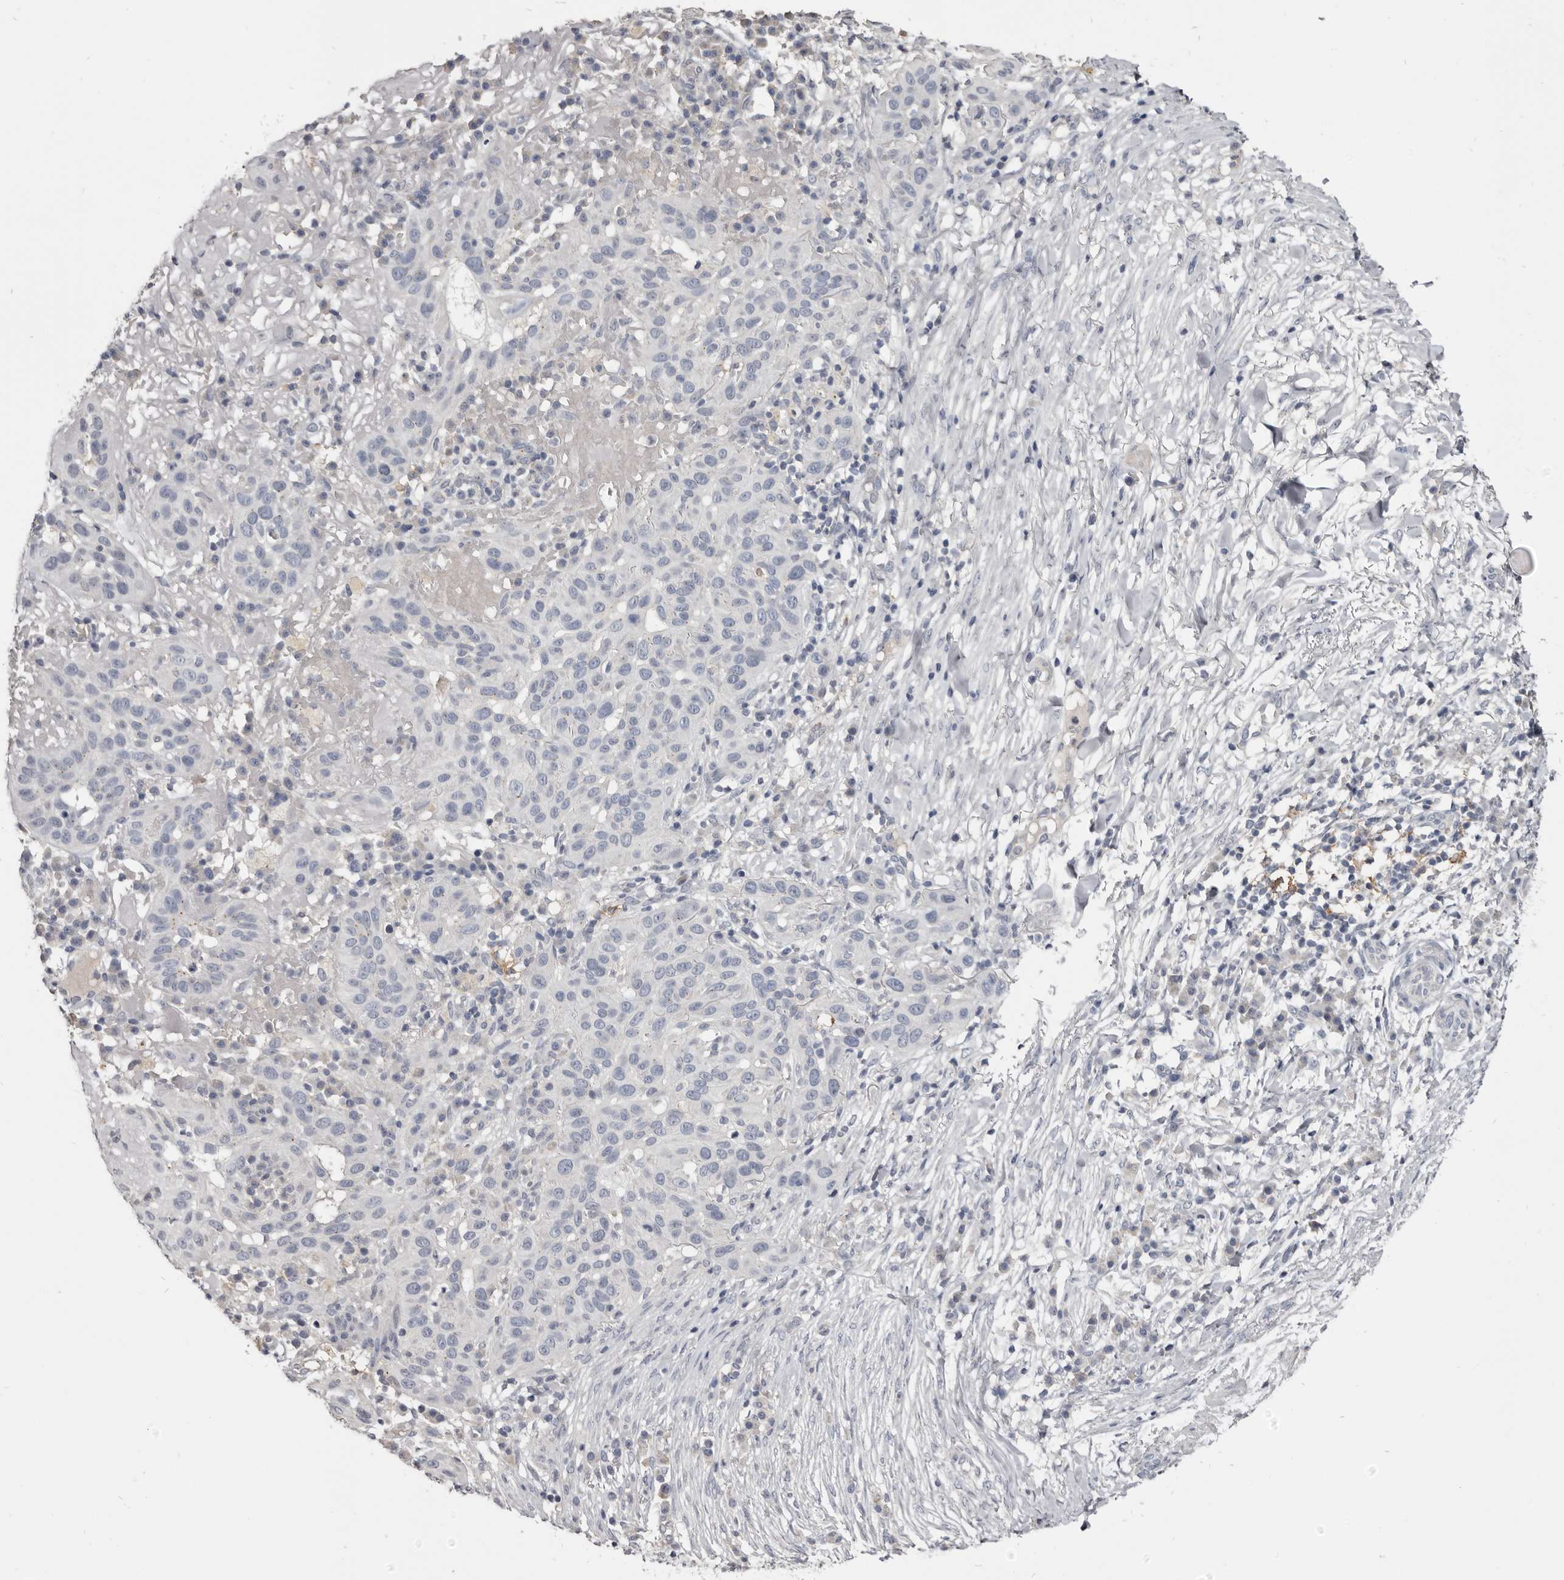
{"staining": {"intensity": "negative", "quantity": "none", "location": "none"}, "tissue": "skin cancer", "cell_type": "Tumor cells", "image_type": "cancer", "snomed": [{"axis": "morphology", "description": "Normal tissue, NOS"}, {"axis": "morphology", "description": "Squamous cell carcinoma, NOS"}, {"axis": "topography", "description": "Skin"}], "caption": "Protein analysis of skin squamous cell carcinoma reveals no significant staining in tumor cells.", "gene": "CGN", "patient": {"sex": "female", "age": 96}}